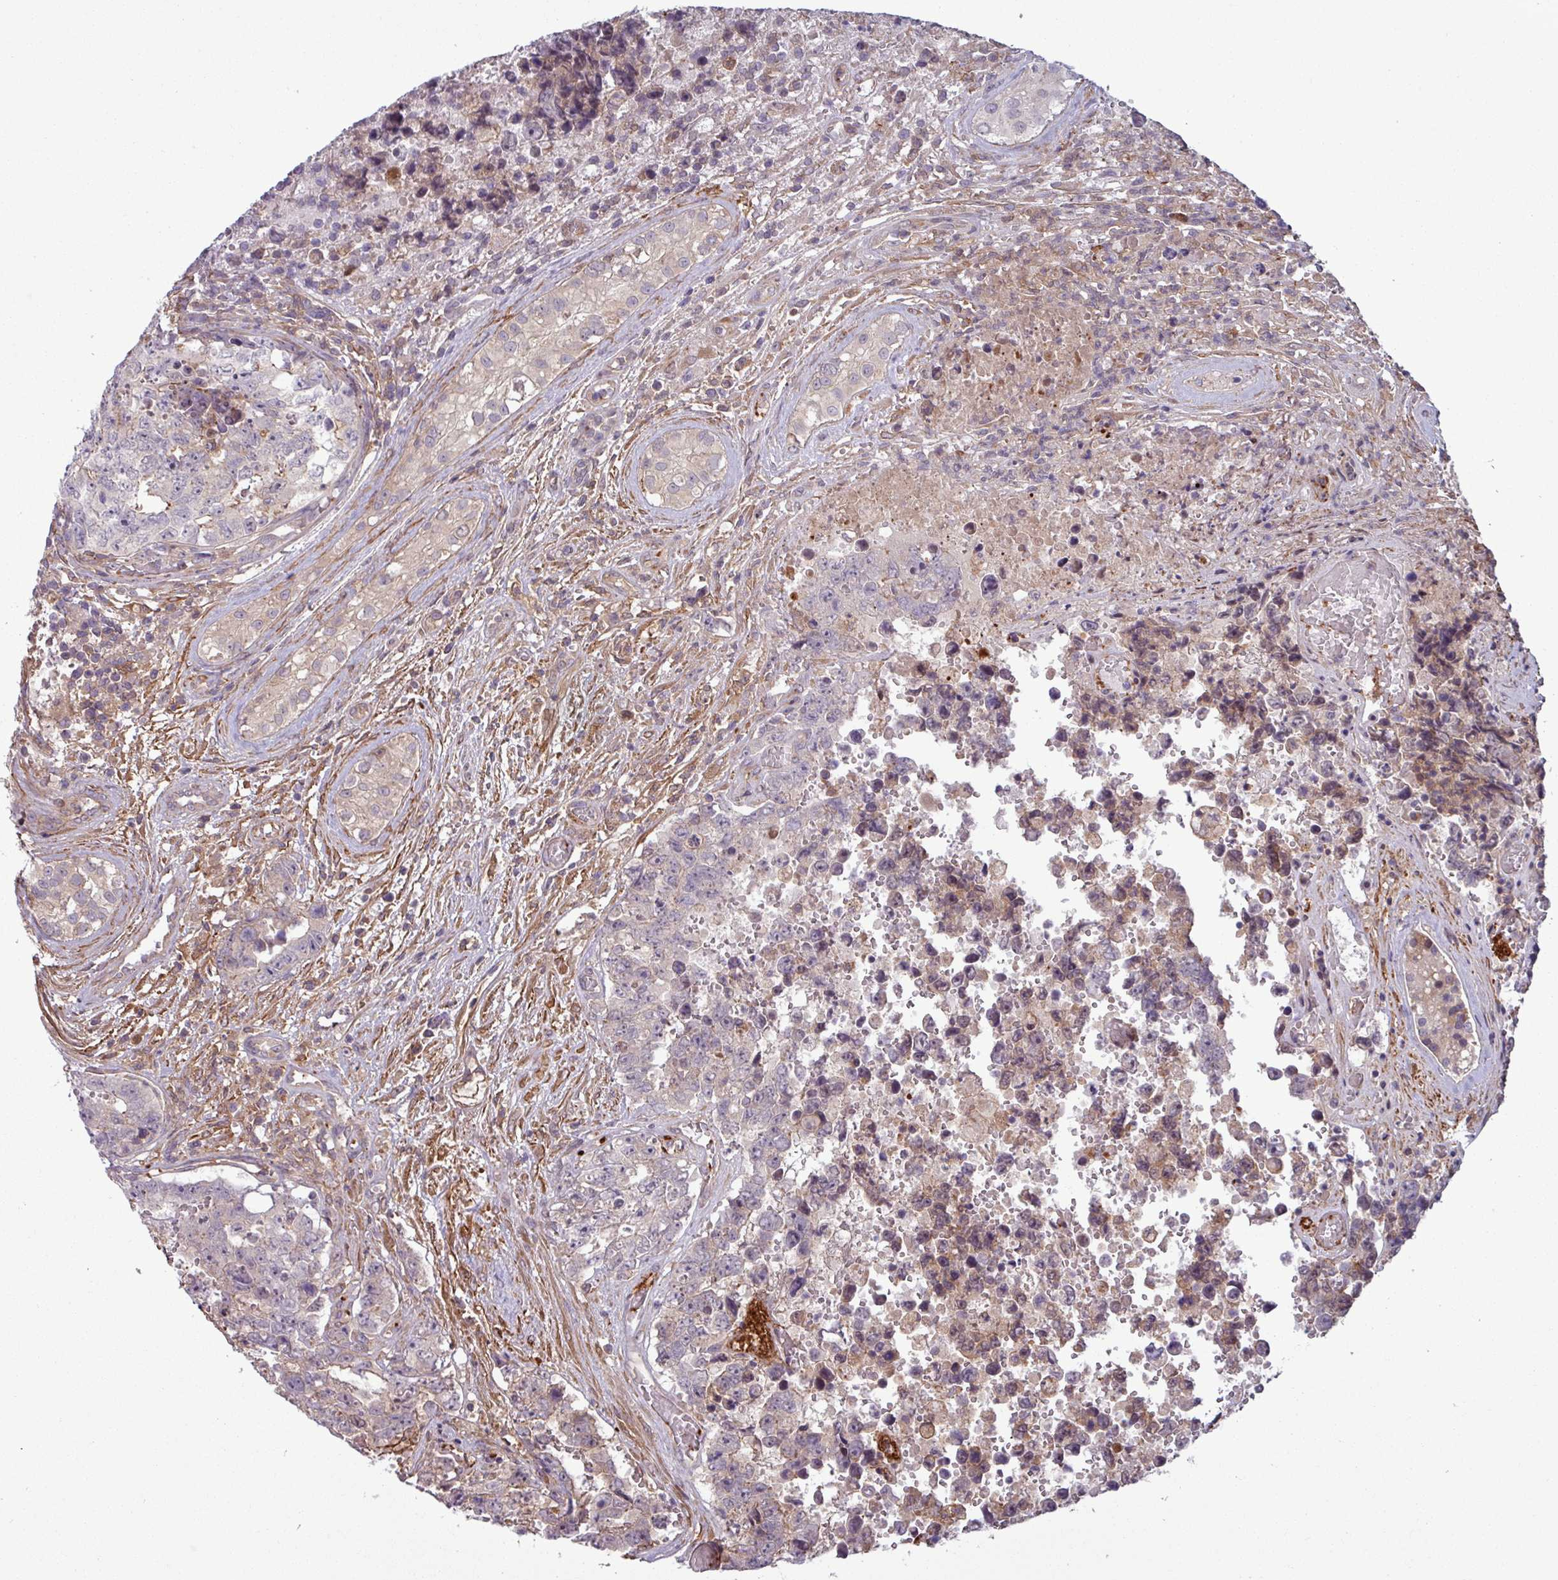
{"staining": {"intensity": "negative", "quantity": "none", "location": "none"}, "tissue": "testis cancer", "cell_type": "Tumor cells", "image_type": "cancer", "snomed": [{"axis": "morphology", "description": "Normal tissue, NOS"}, {"axis": "morphology", "description": "Carcinoma, Embryonal, NOS"}, {"axis": "topography", "description": "Testis"}, {"axis": "topography", "description": "Epididymis"}], "caption": "This micrograph is of embryonal carcinoma (testis) stained with immunohistochemistry (IHC) to label a protein in brown with the nuclei are counter-stained blue. There is no positivity in tumor cells.", "gene": "PCED1A", "patient": {"sex": "male", "age": 25}}